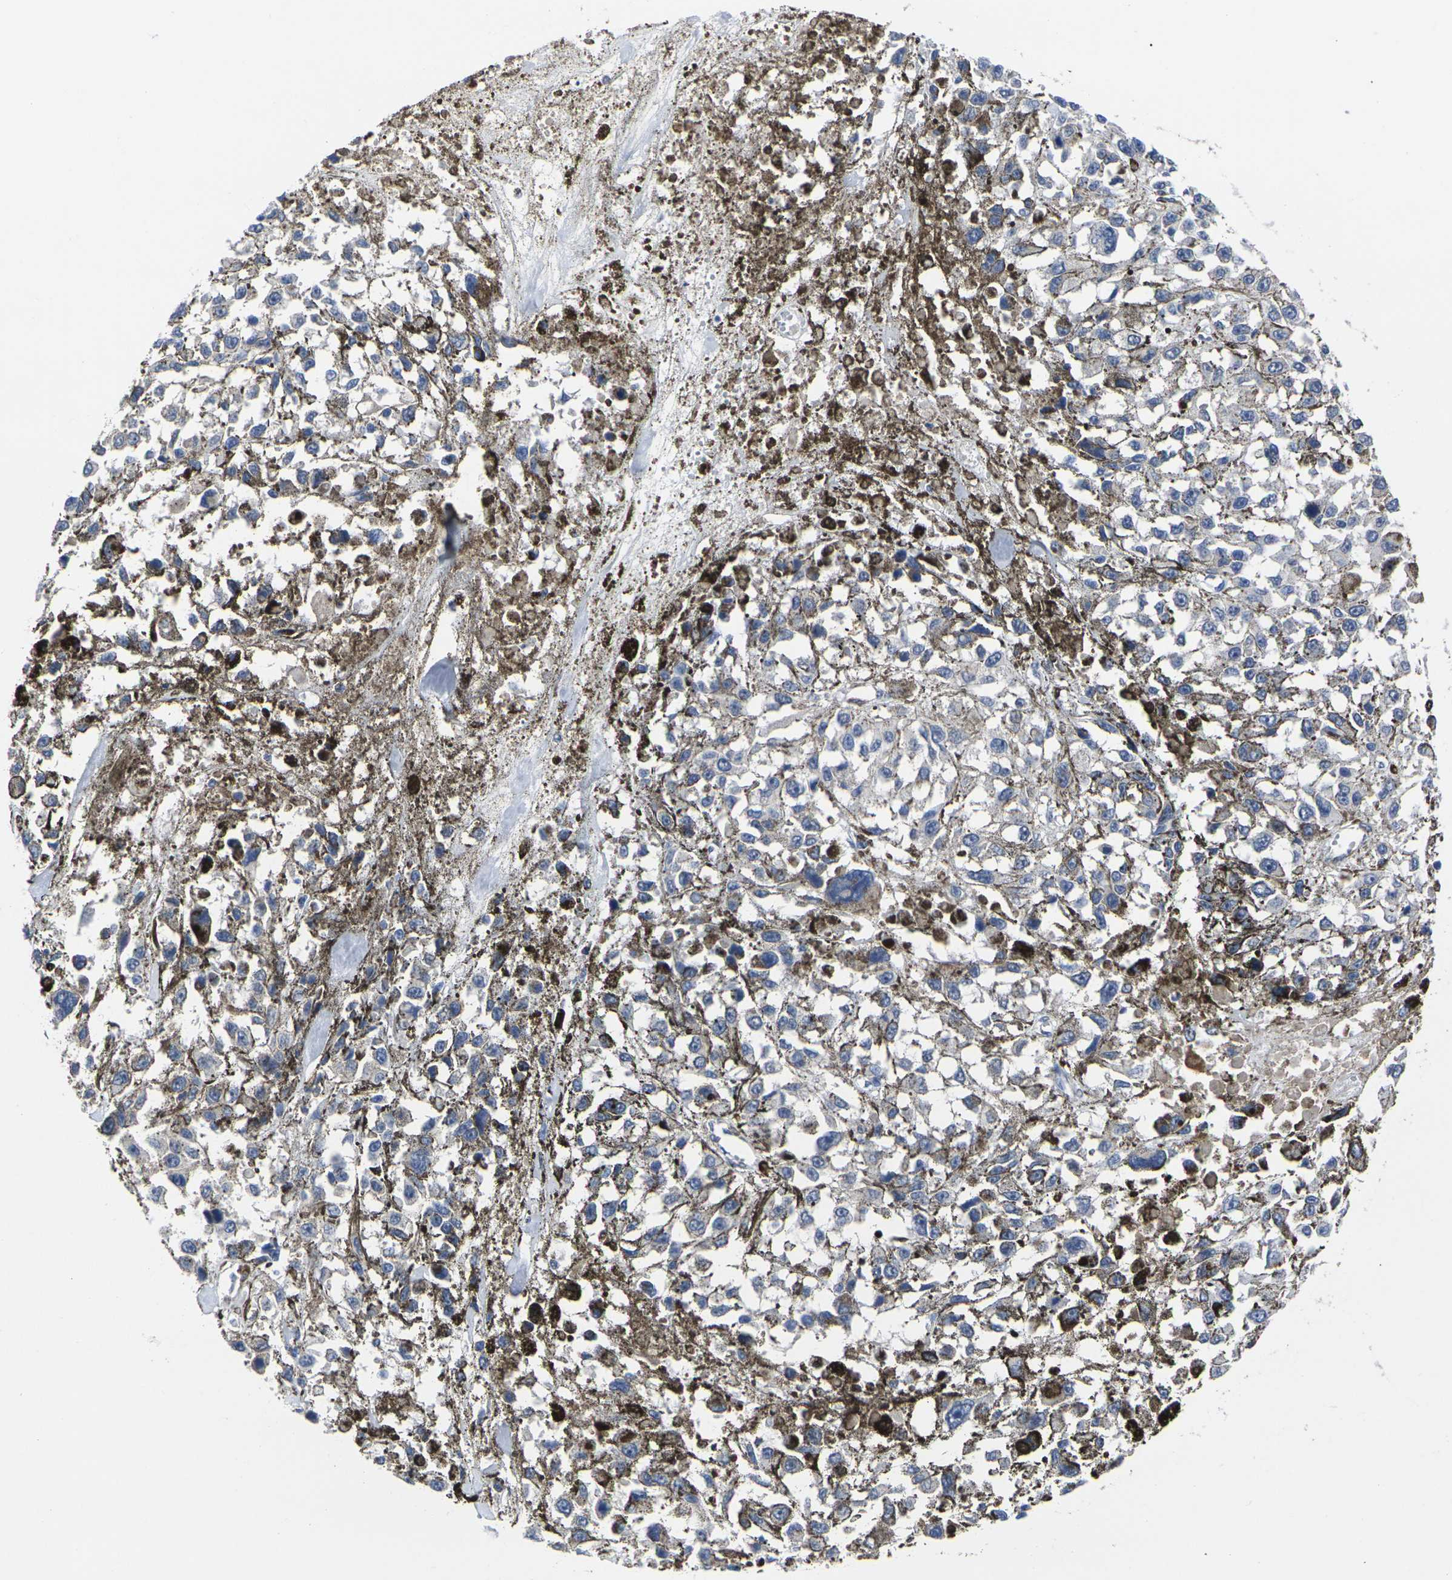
{"staining": {"intensity": "negative", "quantity": "none", "location": "none"}, "tissue": "melanoma", "cell_type": "Tumor cells", "image_type": "cancer", "snomed": [{"axis": "morphology", "description": "Malignant melanoma, Metastatic site"}, {"axis": "topography", "description": "Lymph node"}], "caption": "Tumor cells are negative for brown protein staining in malignant melanoma (metastatic site).", "gene": "CYP2C8", "patient": {"sex": "male", "age": 59}}